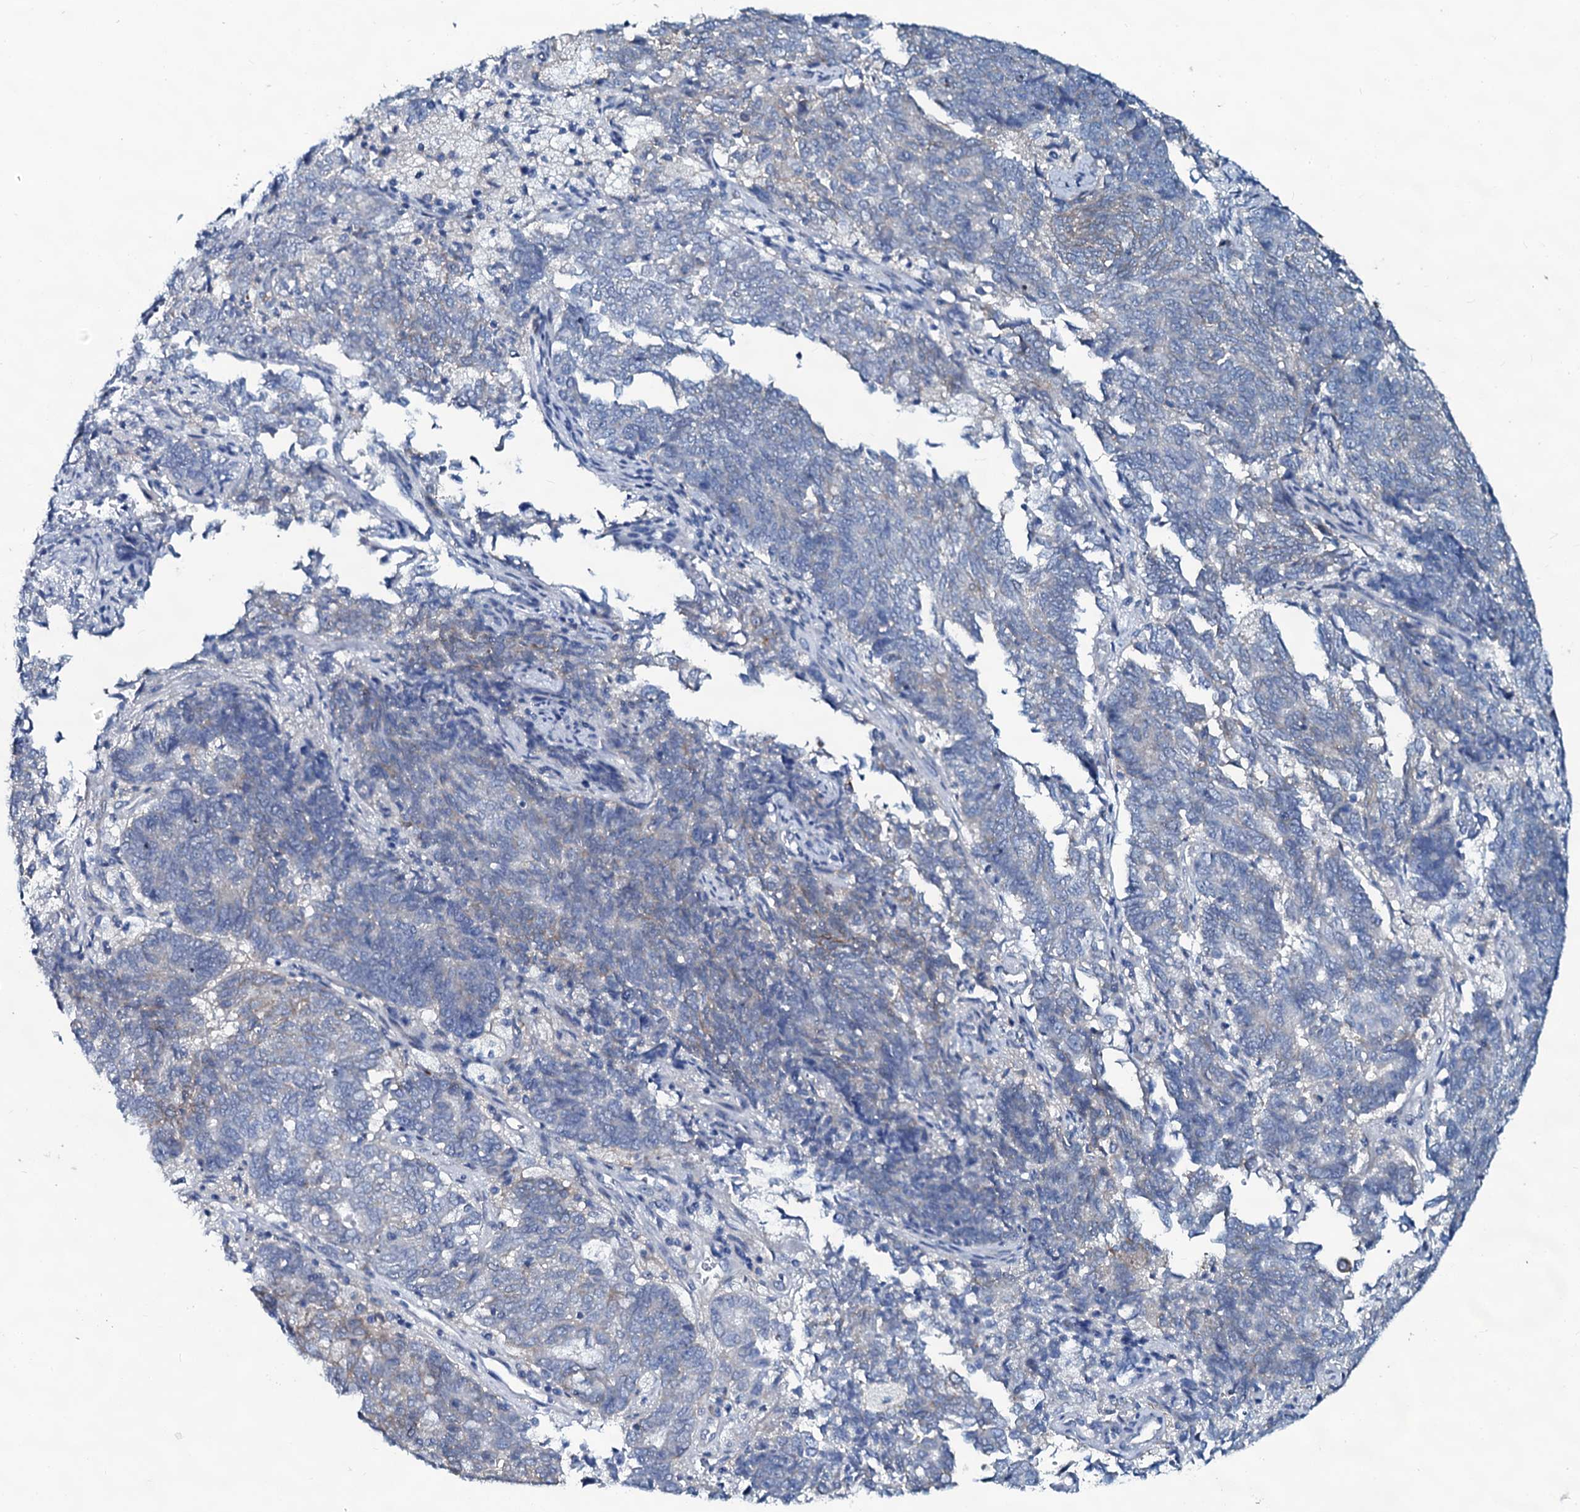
{"staining": {"intensity": "negative", "quantity": "none", "location": "none"}, "tissue": "endometrial cancer", "cell_type": "Tumor cells", "image_type": "cancer", "snomed": [{"axis": "morphology", "description": "Adenocarcinoma, NOS"}, {"axis": "topography", "description": "Endometrium"}], "caption": "This is an immunohistochemistry photomicrograph of endometrial cancer. There is no expression in tumor cells.", "gene": "SLC4A7", "patient": {"sex": "female", "age": 80}}